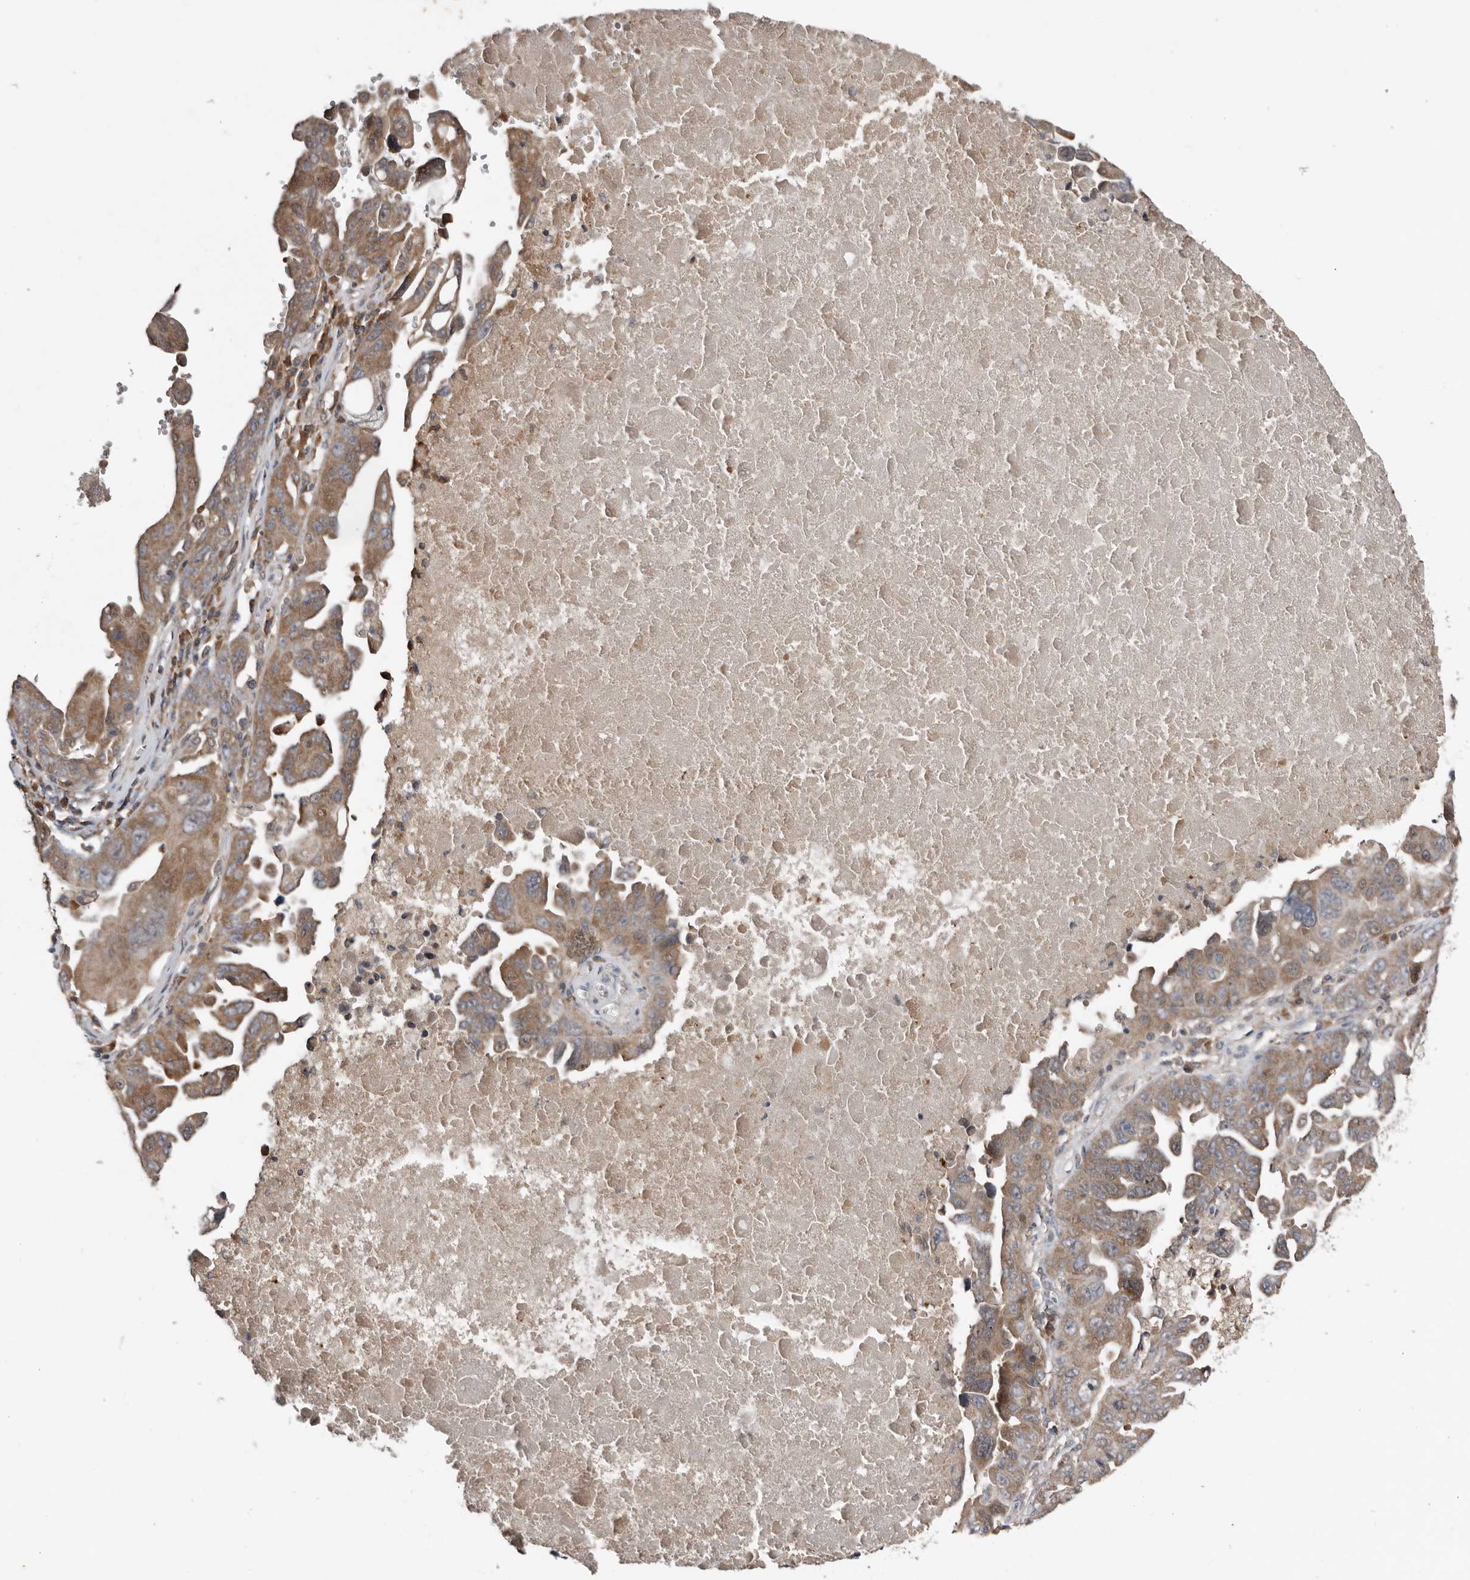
{"staining": {"intensity": "moderate", "quantity": ">75%", "location": "cytoplasmic/membranous"}, "tissue": "ovarian cancer", "cell_type": "Tumor cells", "image_type": "cancer", "snomed": [{"axis": "morphology", "description": "Carcinoma, endometroid"}, {"axis": "topography", "description": "Ovary"}], "caption": "Immunohistochemical staining of human ovarian cancer displays medium levels of moderate cytoplasmic/membranous expression in approximately >75% of tumor cells. The protein of interest is shown in brown color, while the nuclei are stained blue.", "gene": "CHML", "patient": {"sex": "female", "age": 62}}